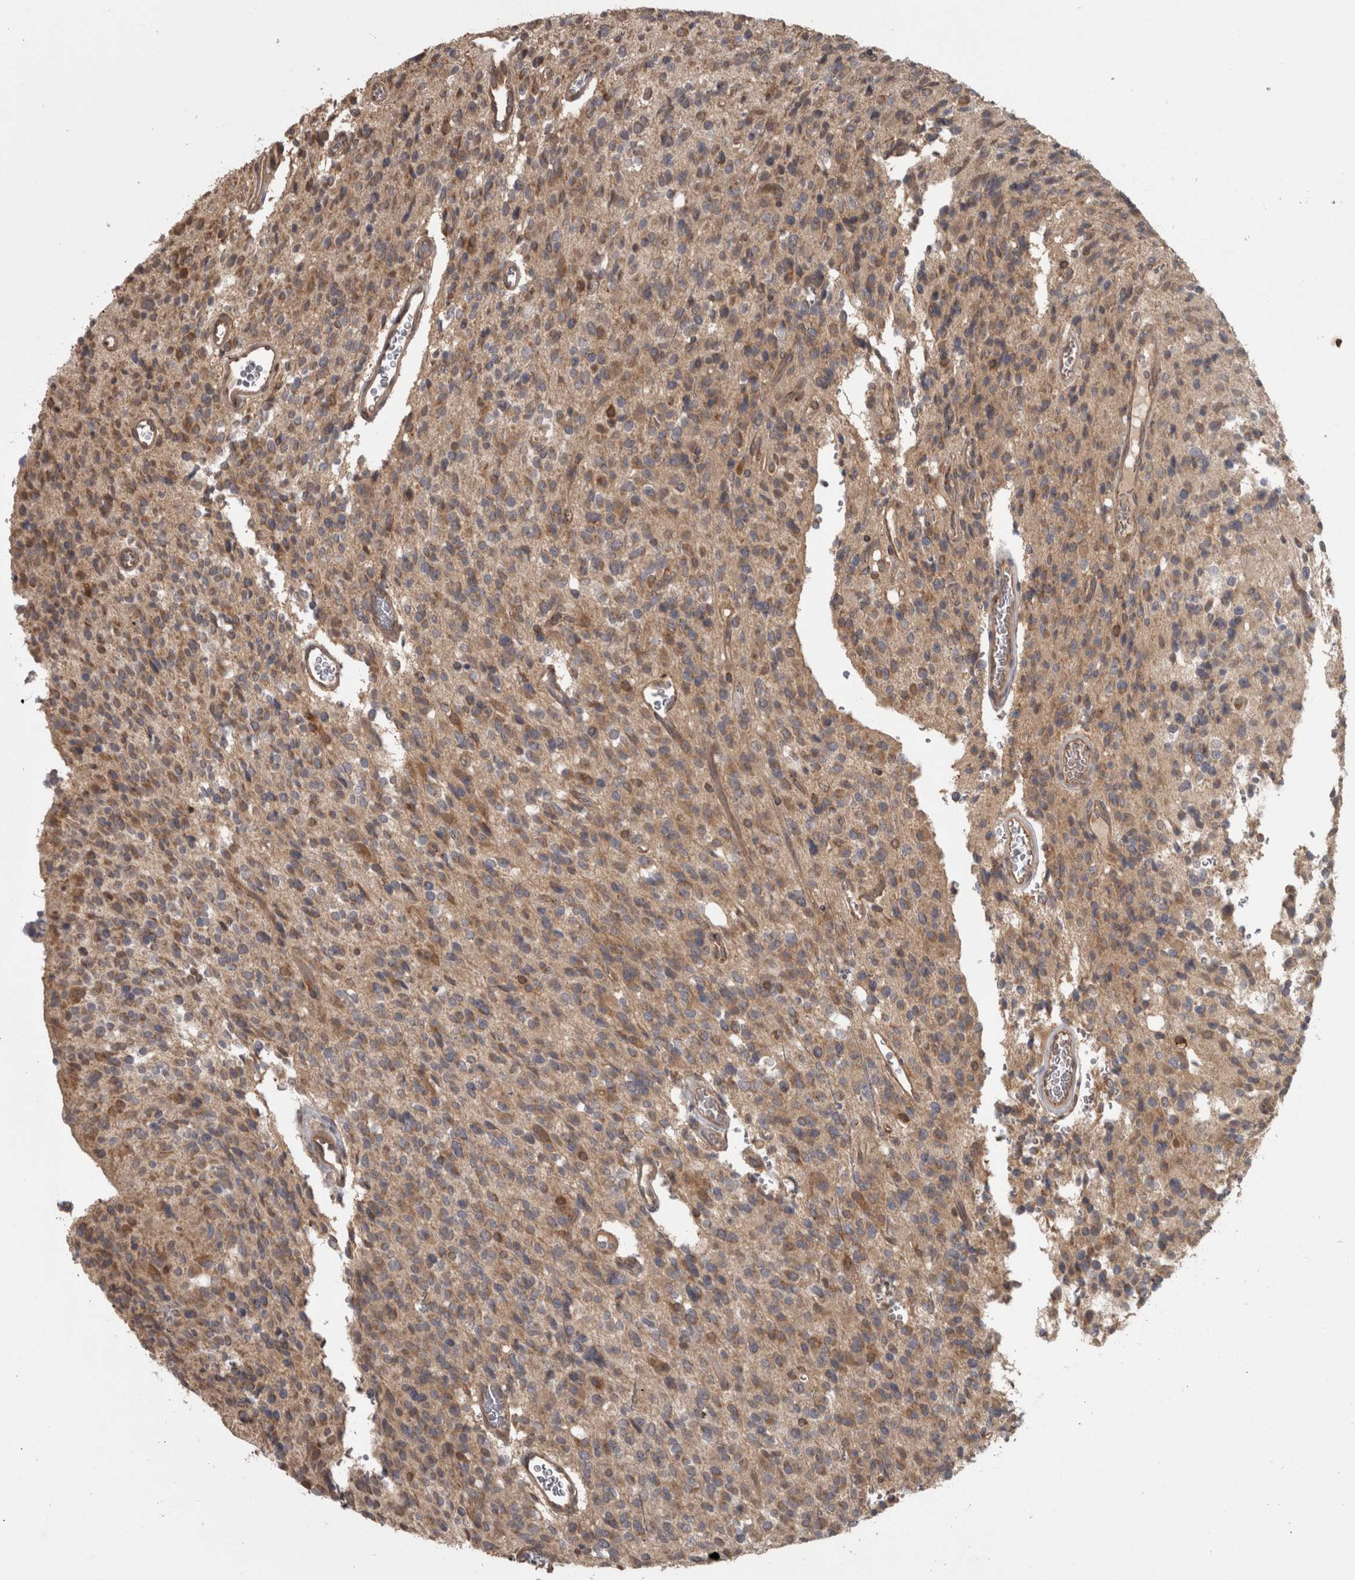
{"staining": {"intensity": "weak", "quantity": ">75%", "location": "cytoplasmic/membranous"}, "tissue": "glioma", "cell_type": "Tumor cells", "image_type": "cancer", "snomed": [{"axis": "morphology", "description": "Glioma, malignant, High grade"}, {"axis": "topography", "description": "Brain"}], "caption": "The immunohistochemical stain shows weak cytoplasmic/membranous expression in tumor cells of glioma tissue.", "gene": "MICU3", "patient": {"sex": "male", "age": 34}}